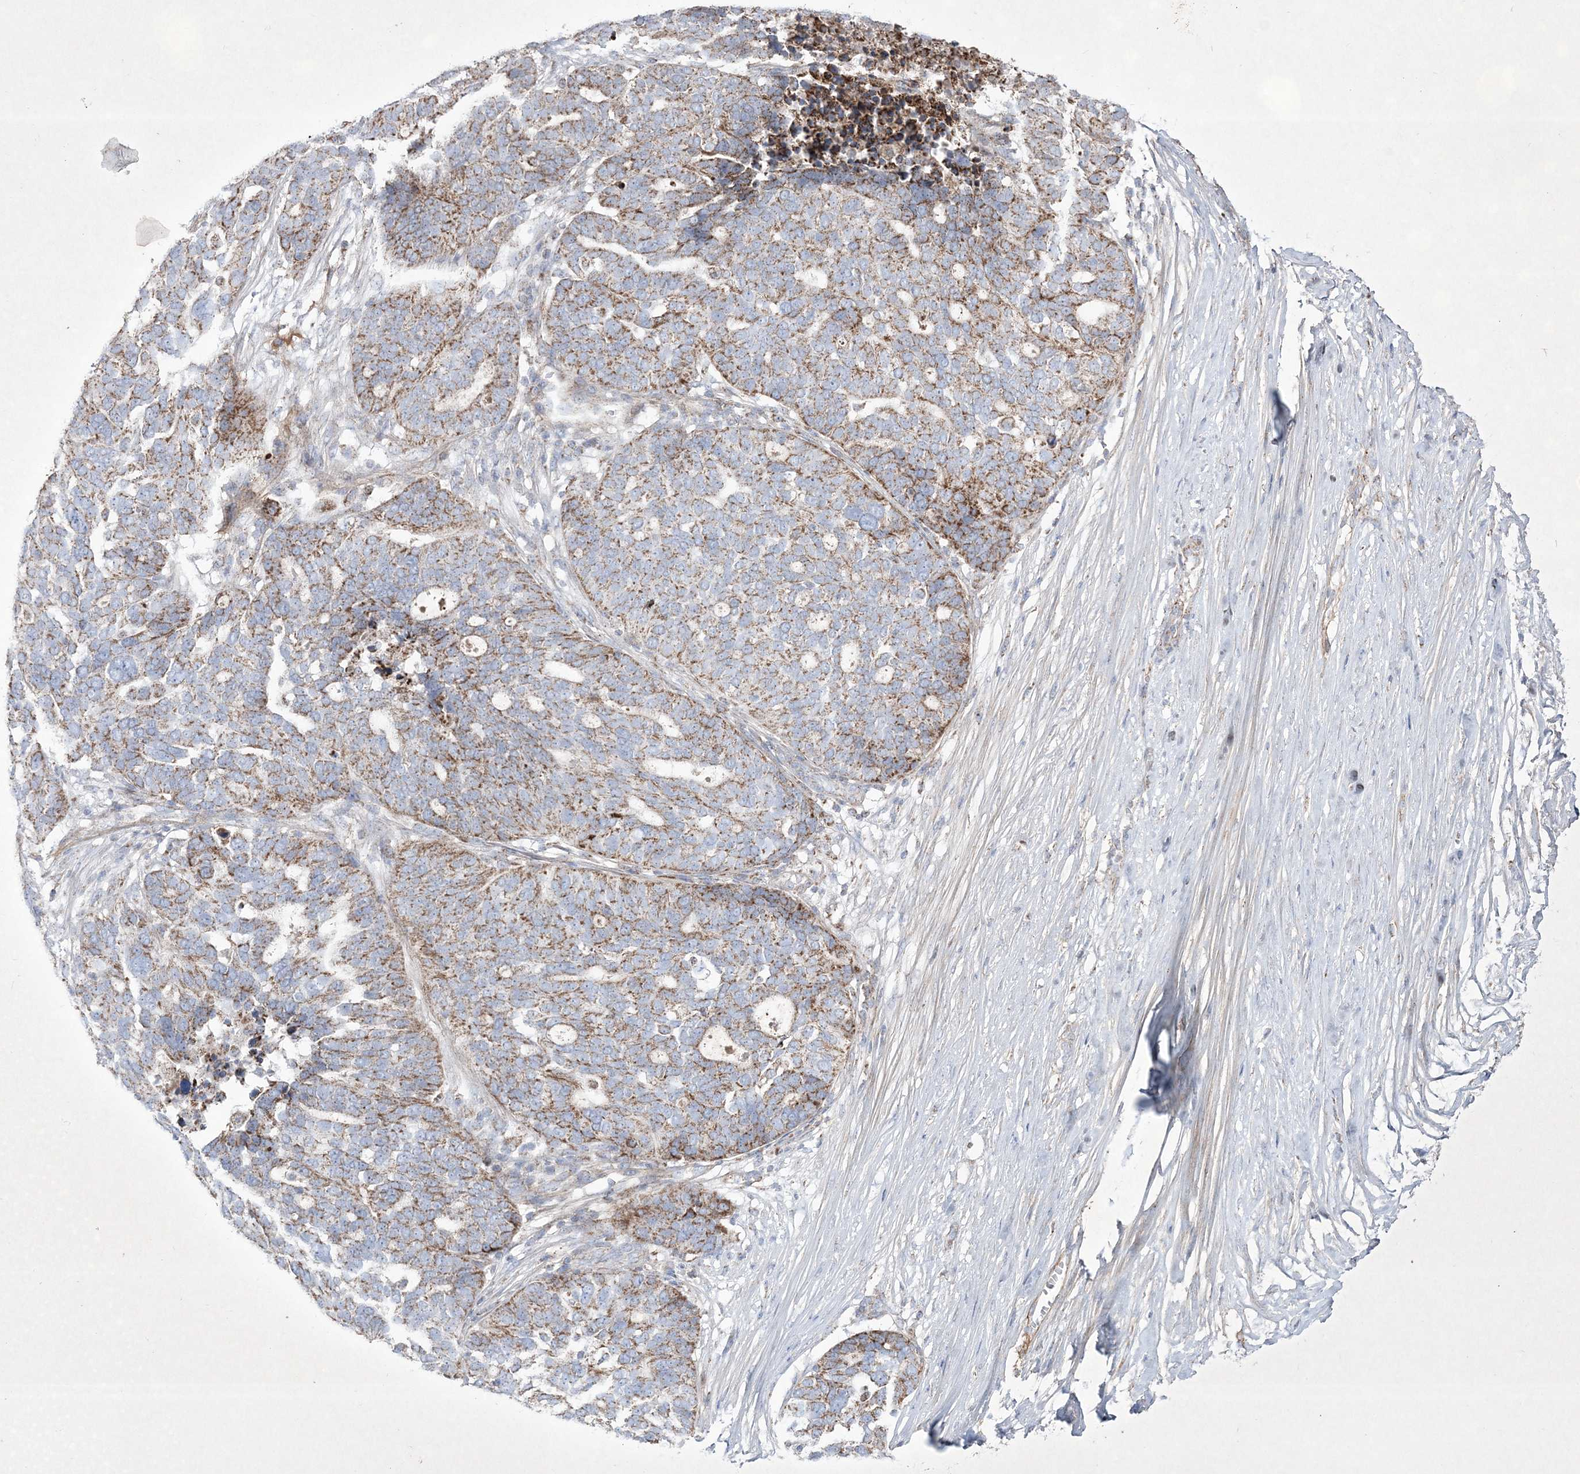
{"staining": {"intensity": "moderate", "quantity": ">75%", "location": "cytoplasmic/membranous"}, "tissue": "ovarian cancer", "cell_type": "Tumor cells", "image_type": "cancer", "snomed": [{"axis": "morphology", "description": "Cystadenocarcinoma, serous, NOS"}, {"axis": "topography", "description": "Ovary"}], "caption": "Protein expression analysis of ovarian serous cystadenocarcinoma shows moderate cytoplasmic/membranous staining in approximately >75% of tumor cells.", "gene": "RICTOR", "patient": {"sex": "female", "age": 59}}